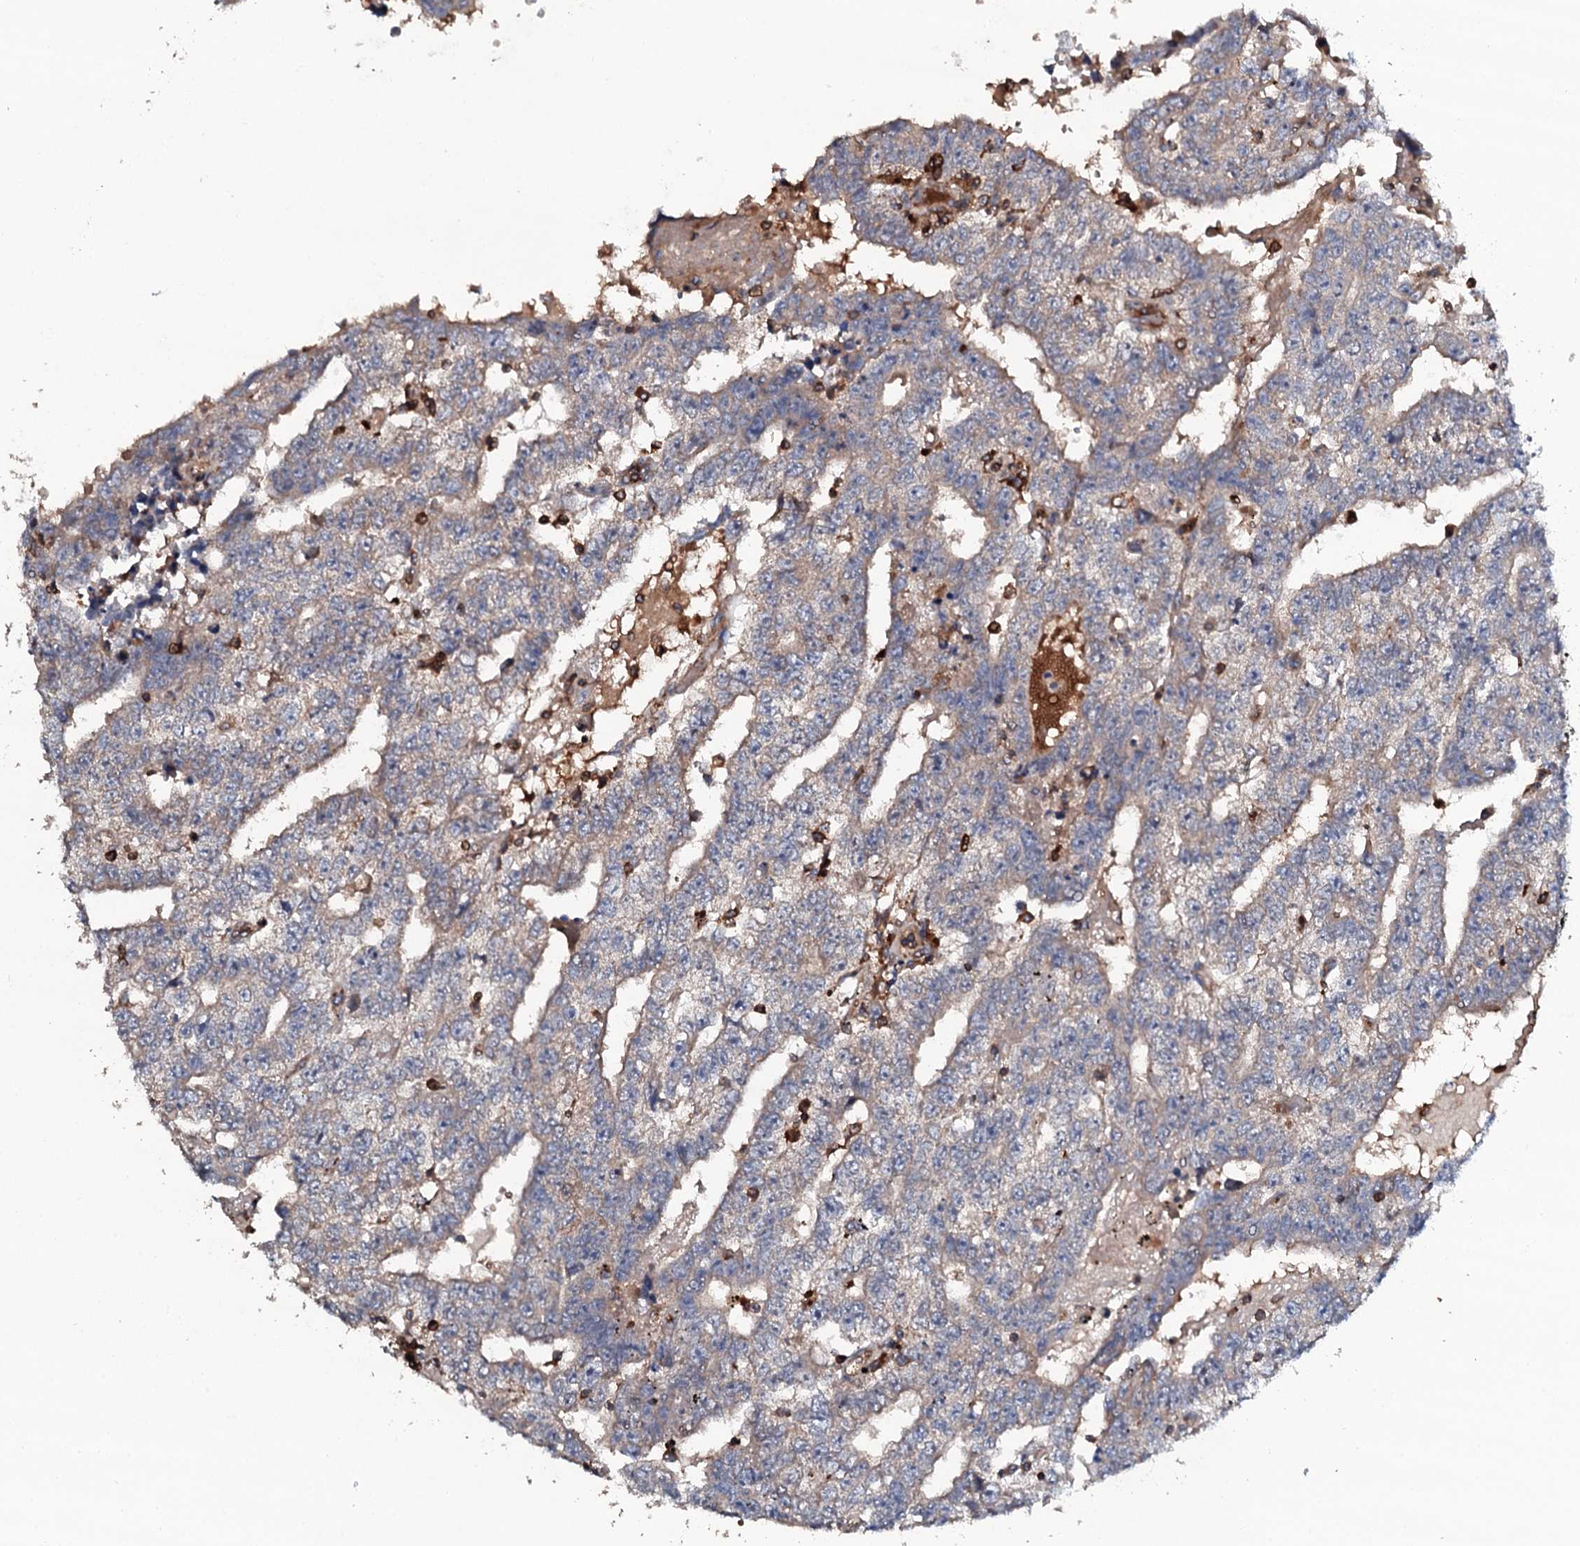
{"staining": {"intensity": "weak", "quantity": "25%-75%", "location": "cytoplasmic/membranous"}, "tissue": "testis cancer", "cell_type": "Tumor cells", "image_type": "cancer", "snomed": [{"axis": "morphology", "description": "Carcinoma, Embryonal, NOS"}, {"axis": "topography", "description": "Testis"}], "caption": "An image of testis cancer (embryonal carcinoma) stained for a protein demonstrates weak cytoplasmic/membranous brown staining in tumor cells. (DAB (3,3'-diaminobenzidine) IHC with brightfield microscopy, high magnification).", "gene": "GRK2", "patient": {"sex": "male", "age": 25}}